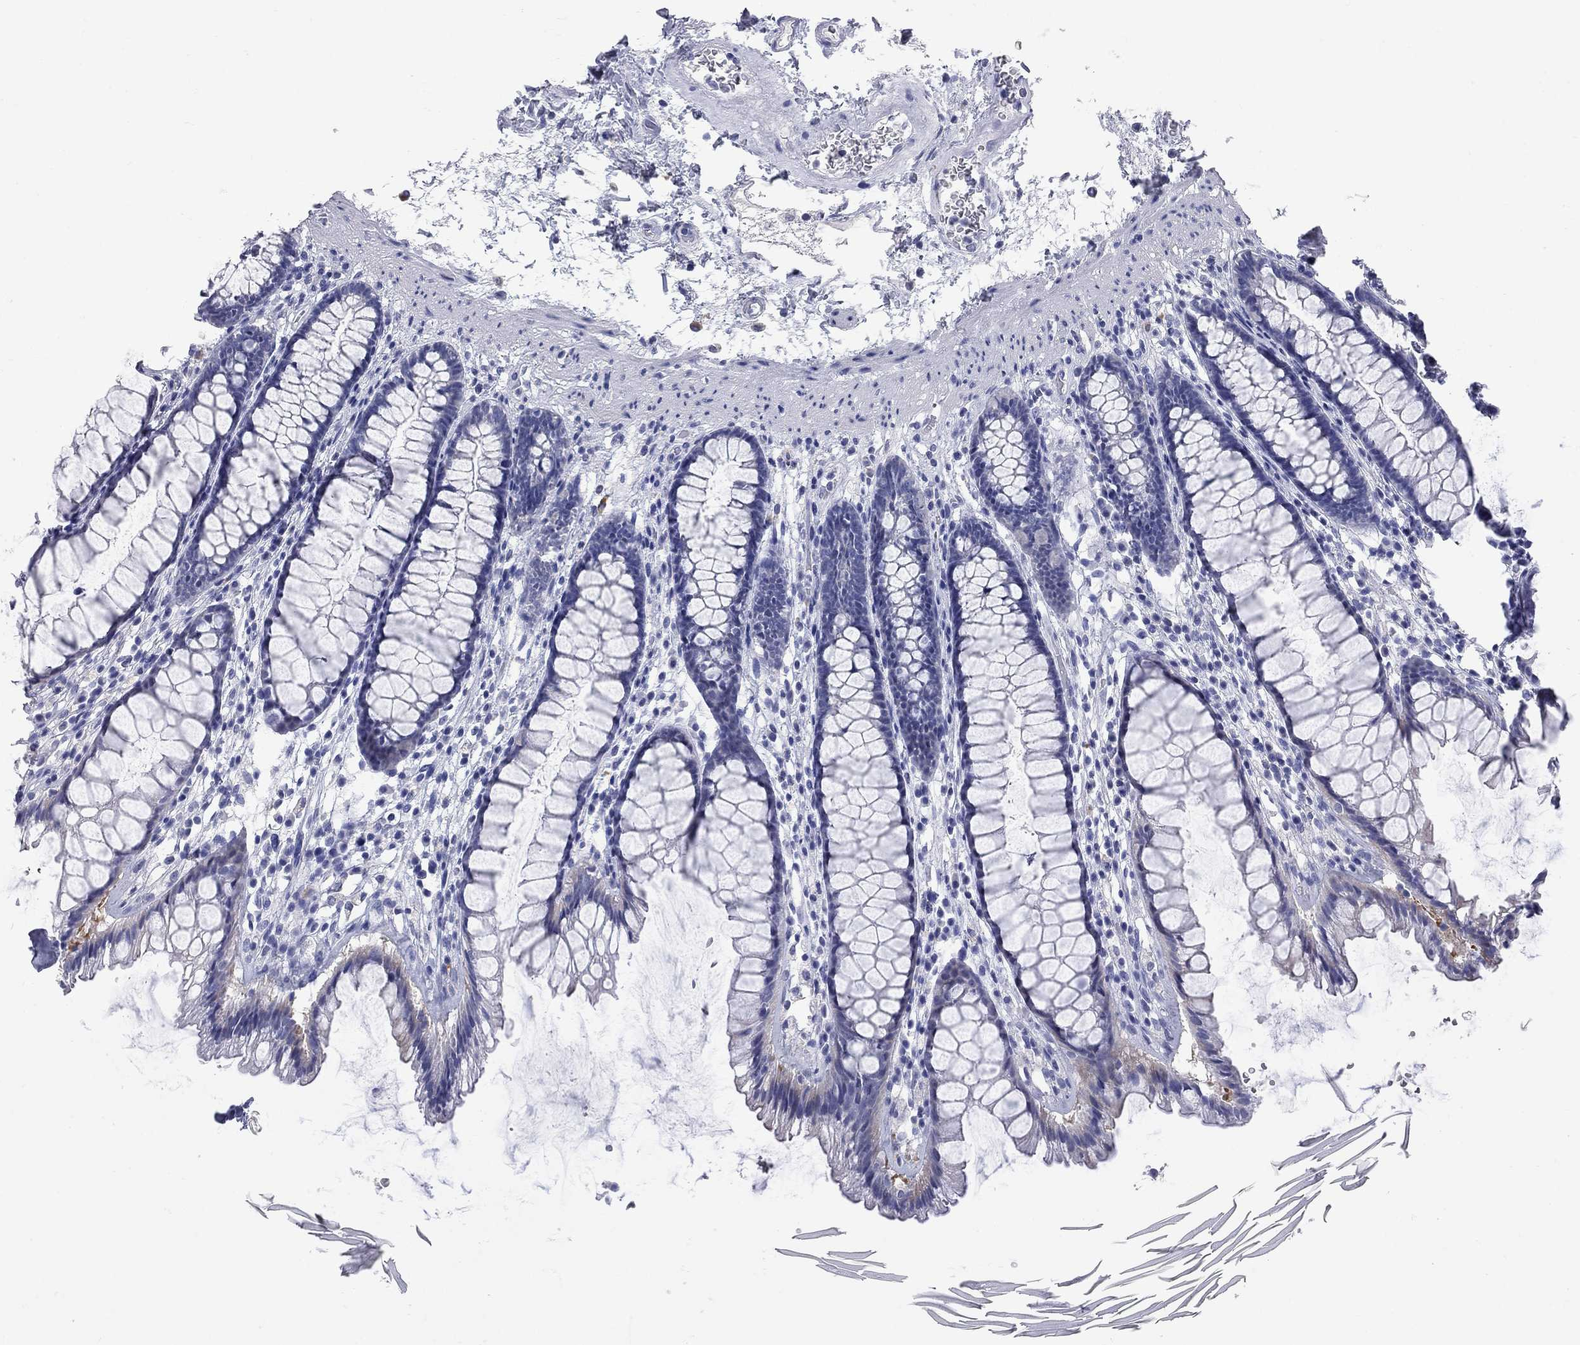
{"staining": {"intensity": "weak", "quantity": "<25%", "location": "cytoplasmic/membranous"}, "tissue": "rectum", "cell_type": "Glandular cells", "image_type": "normal", "snomed": [{"axis": "morphology", "description": "Normal tissue, NOS"}, {"axis": "topography", "description": "Rectum"}], "caption": "Immunohistochemistry micrograph of benign rectum stained for a protein (brown), which shows no positivity in glandular cells. (DAB (3,3'-diaminobenzidine) immunohistochemistry, high magnification).", "gene": "FAM221B", "patient": {"sex": "male", "age": 72}}